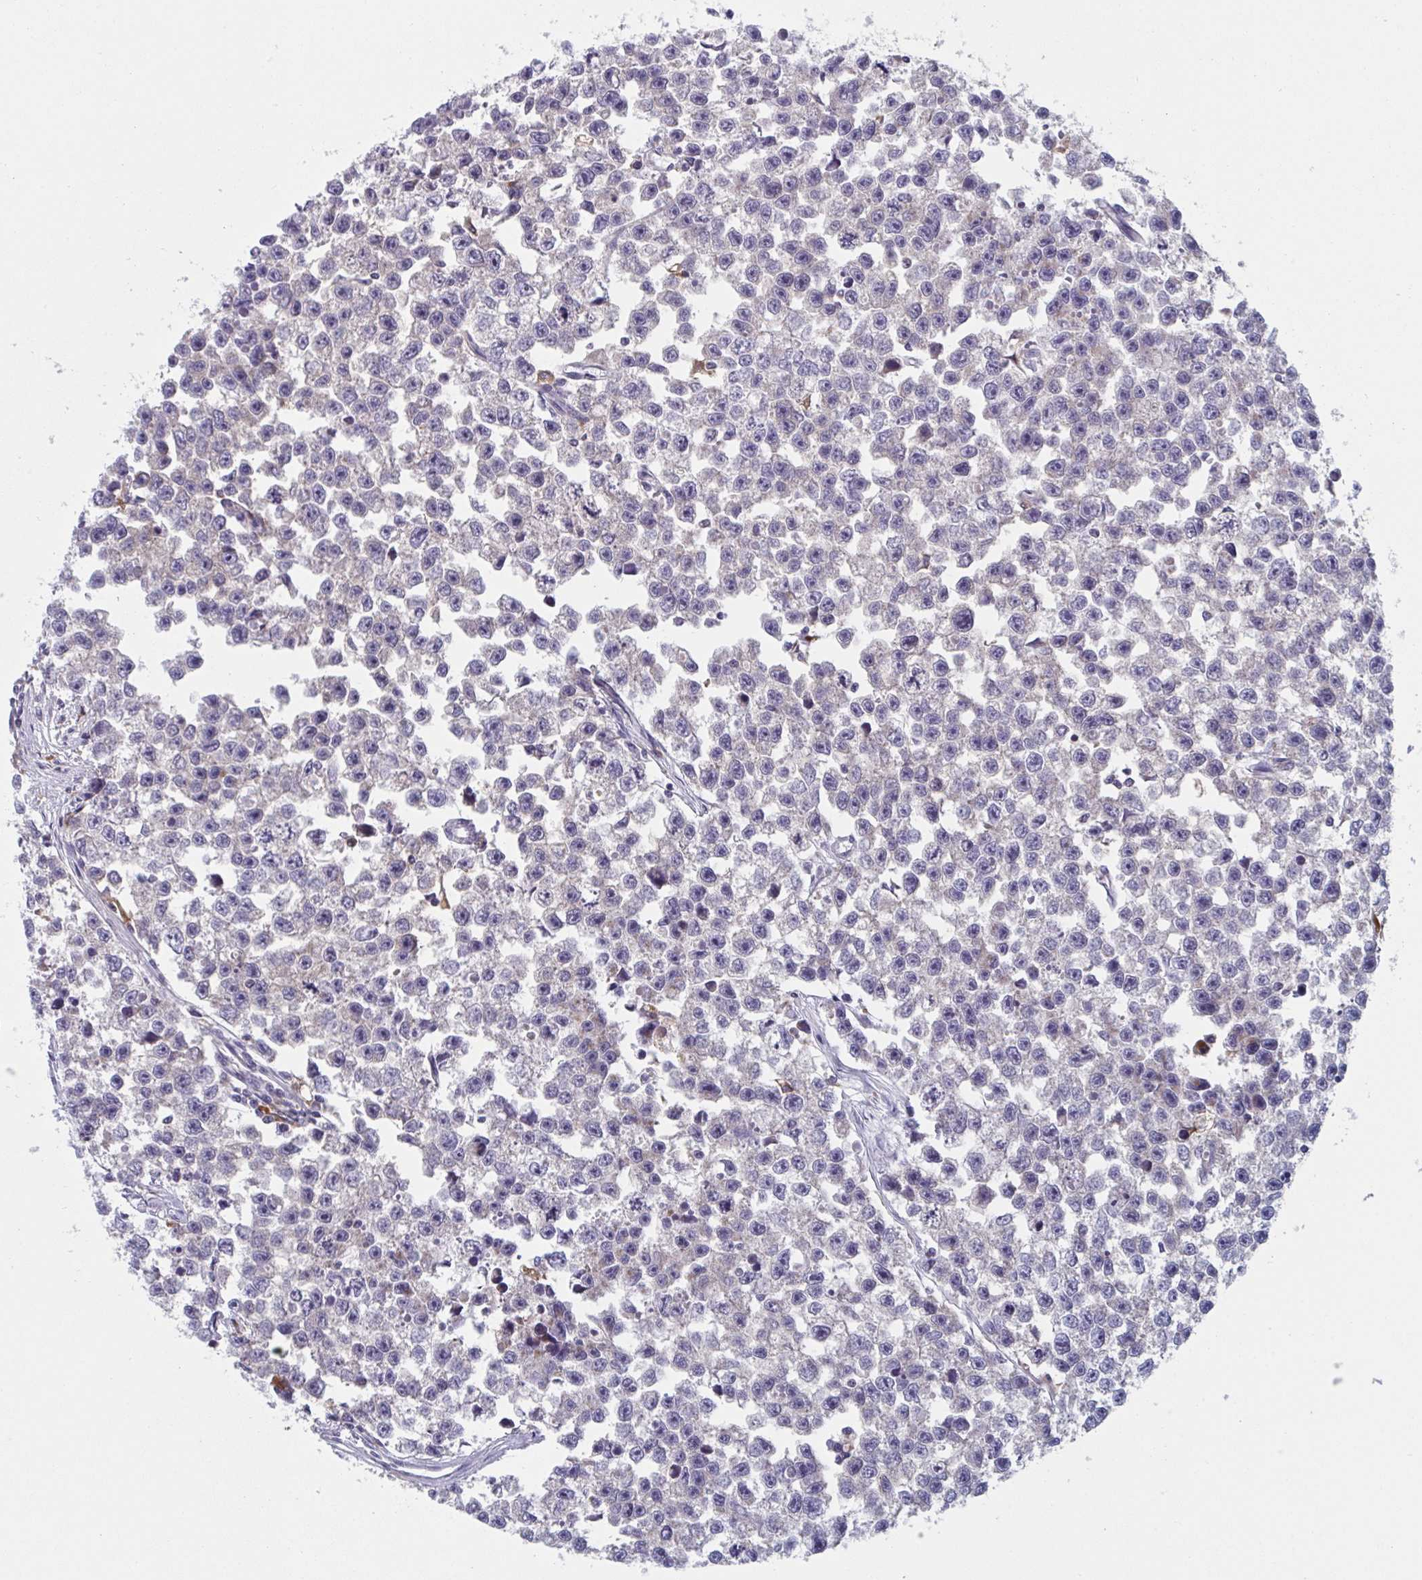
{"staining": {"intensity": "negative", "quantity": "none", "location": "none"}, "tissue": "testis cancer", "cell_type": "Tumor cells", "image_type": "cancer", "snomed": [{"axis": "morphology", "description": "Seminoma, NOS"}, {"axis": "topography", "description": "Testis"}], "caption": "Tumor cells show no significant expression in testis cancer (seminoma). (Immunohistochemistry, brightfield microscopy, high magnification).", "gene": "NIPSNAP1", "patient": {"sex": "male", "age": 26}}